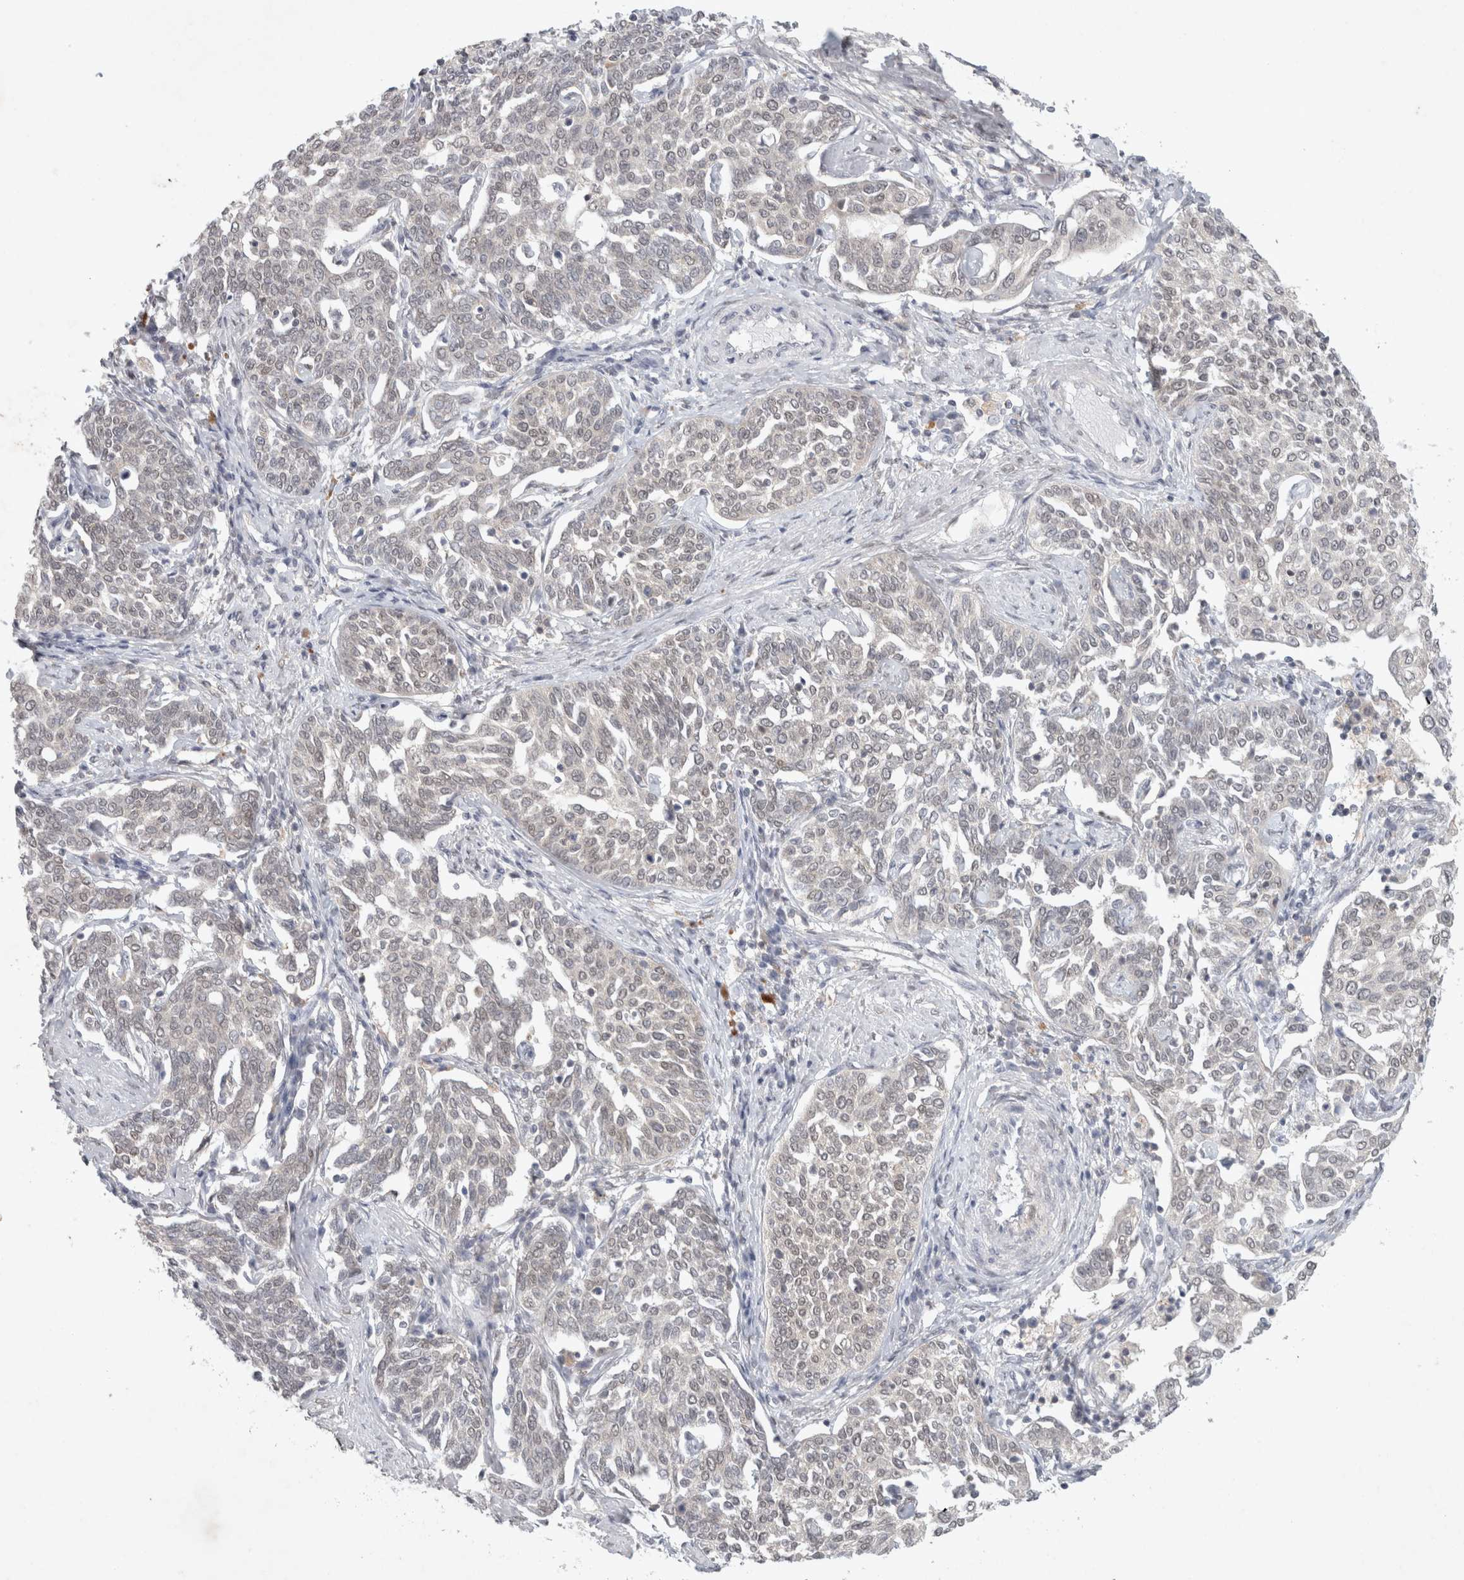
{"staining": {"intensity": "weak", "quantity": "<25%", "location": "nuclear"}, "tissue": "cervical cancer", "cell_type": "Tumor cells", "image_type": "cancer", "snomed": [{"axis": "morphology", "description": "Squamous cell carcinoma, NOS"}, {"axis": "topography", "description": "Cervix"}], "caption": "Cervical squamous cell carcinoma stained for a protein using immunohistochemistry (IHC) exhibits no positivity tumor cells.", "gene": "FBXO42", "patient": {"sex": "female", "age": 34}}